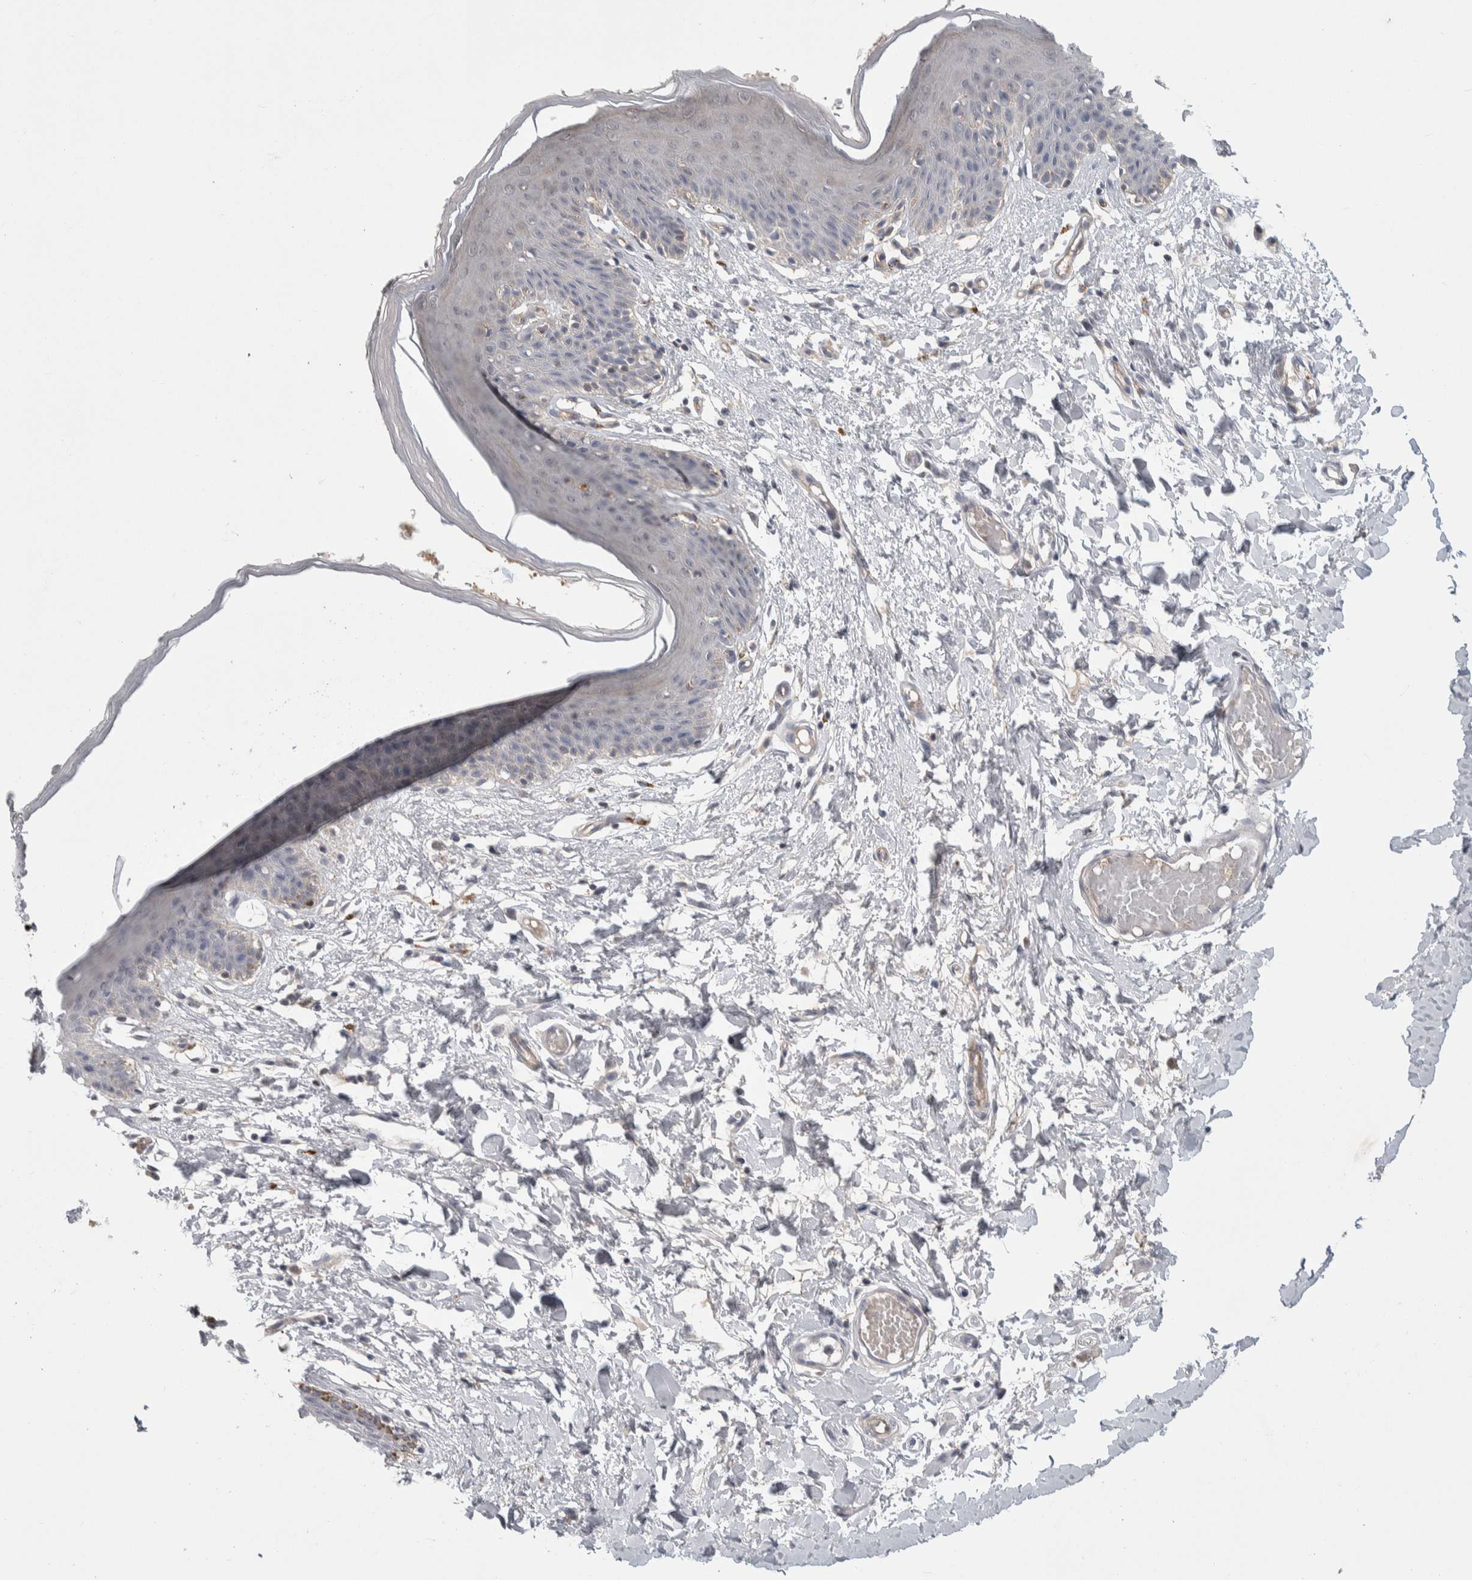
{"staining": {"intensity": "moderate", "quantity": "<25%", "location": "cytoplasmic/membranous"}, "tissue": "skin", "cell_type": "Epidermal cells", "image_type": "normal", "snomed": [{"axis": "morphology", "description": "Normal tissue, NOS"}, {"axis": "topography", "description": "Vulva"}], "caption": "Skin was stained to show a protein in brown. There is low levels of moderate cytoplasmic/membranous positivity in approximately <25% of epidermal cells. (brown staining indicates protein expression, while blue staining denotes nuclei).", "gene": "ZNF862", "patient": {"sex": "female", "age": 66}}